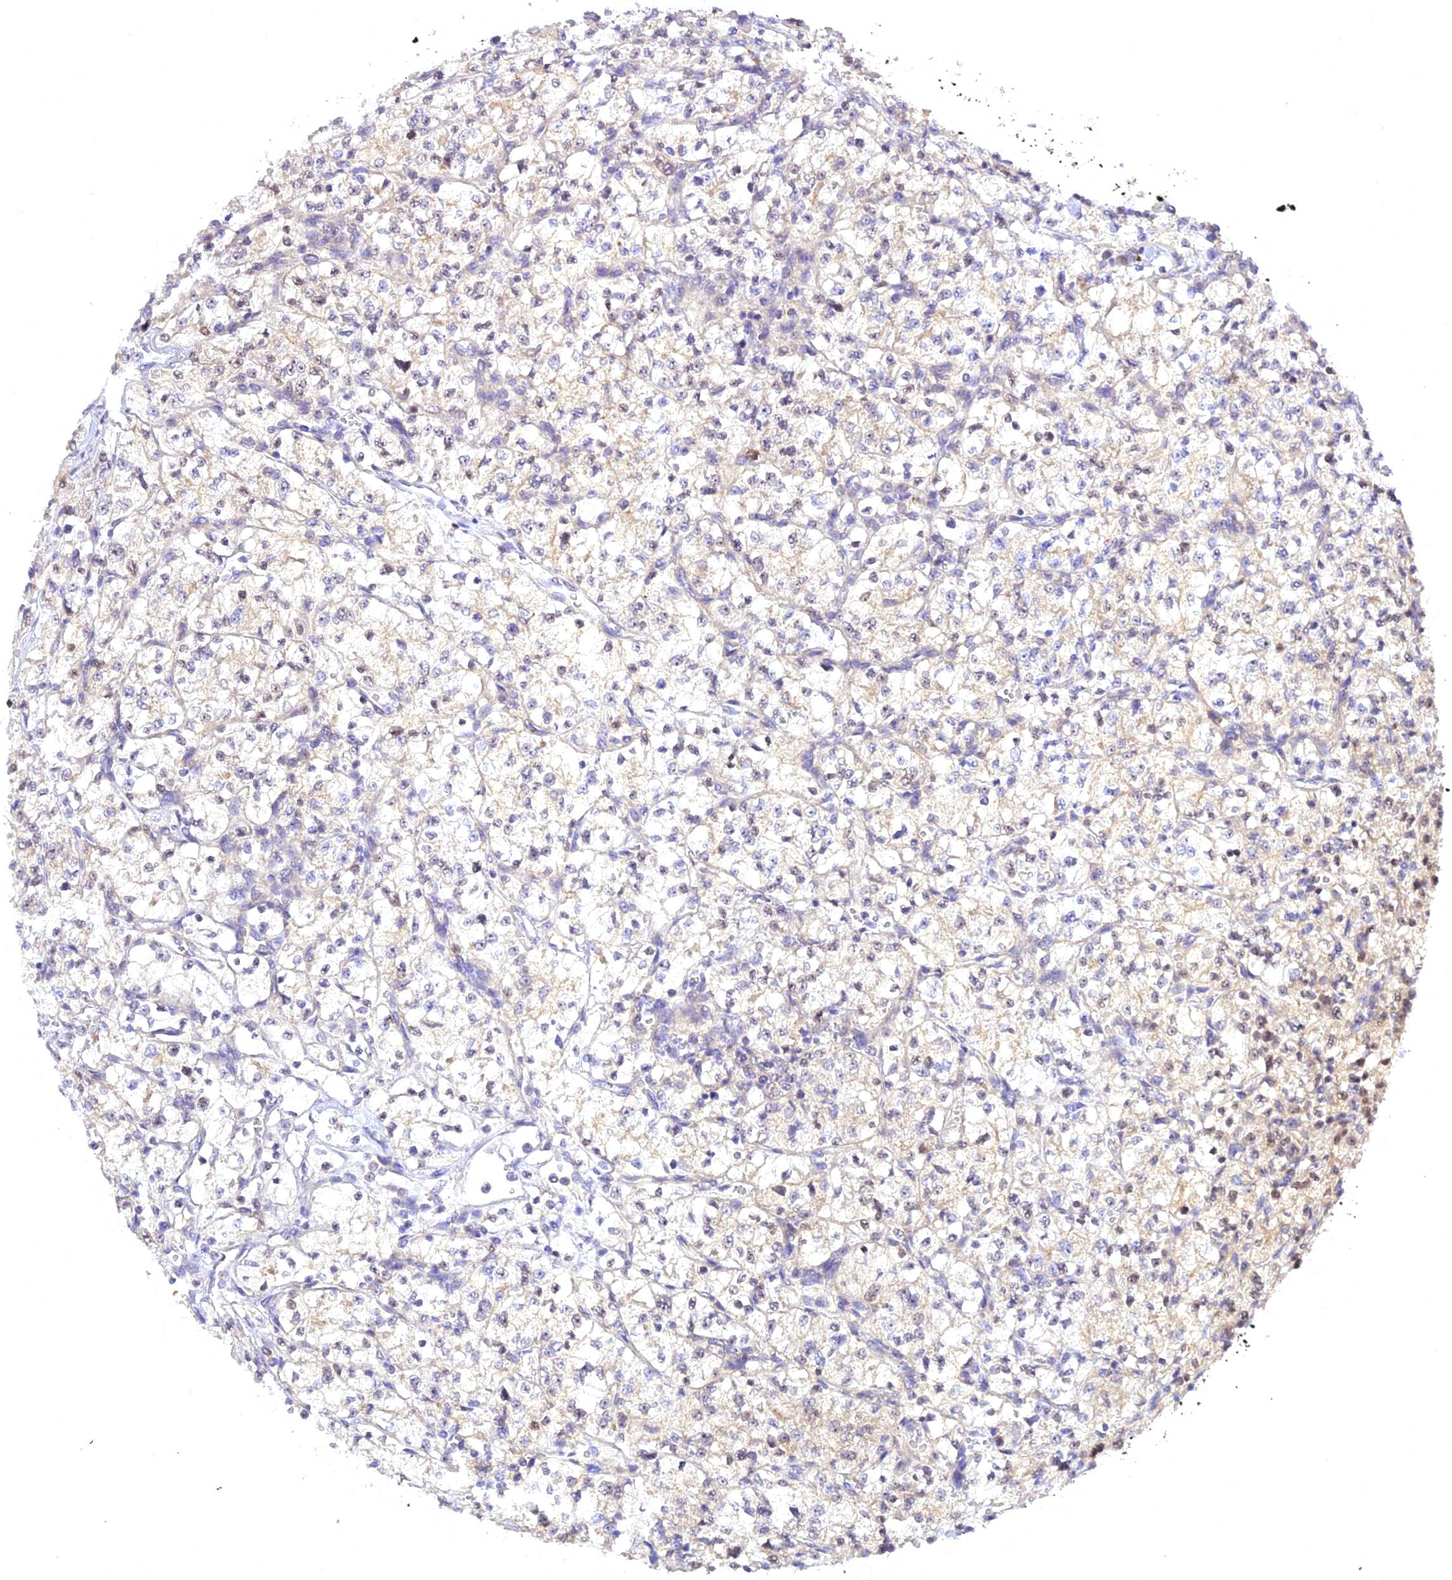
{"staining": {"intensity": "weak", "quantity": "<25%", "location": "cytoplasmic/membranous"}, "tissue": "renal cancer", "cell_type": "Tumor cells", "image_type": "cancer", "snomed": [{"axis": "morphology", "description": "Adenocarcinoma, NOS"}, {"axis": "topography", "description": "Kidney"}], "caption": "The histopathology image reveals no staining of tumor cells in renal cancer.", "gene": "CENPV", "patient": {"sex": "female", "age": 64}}